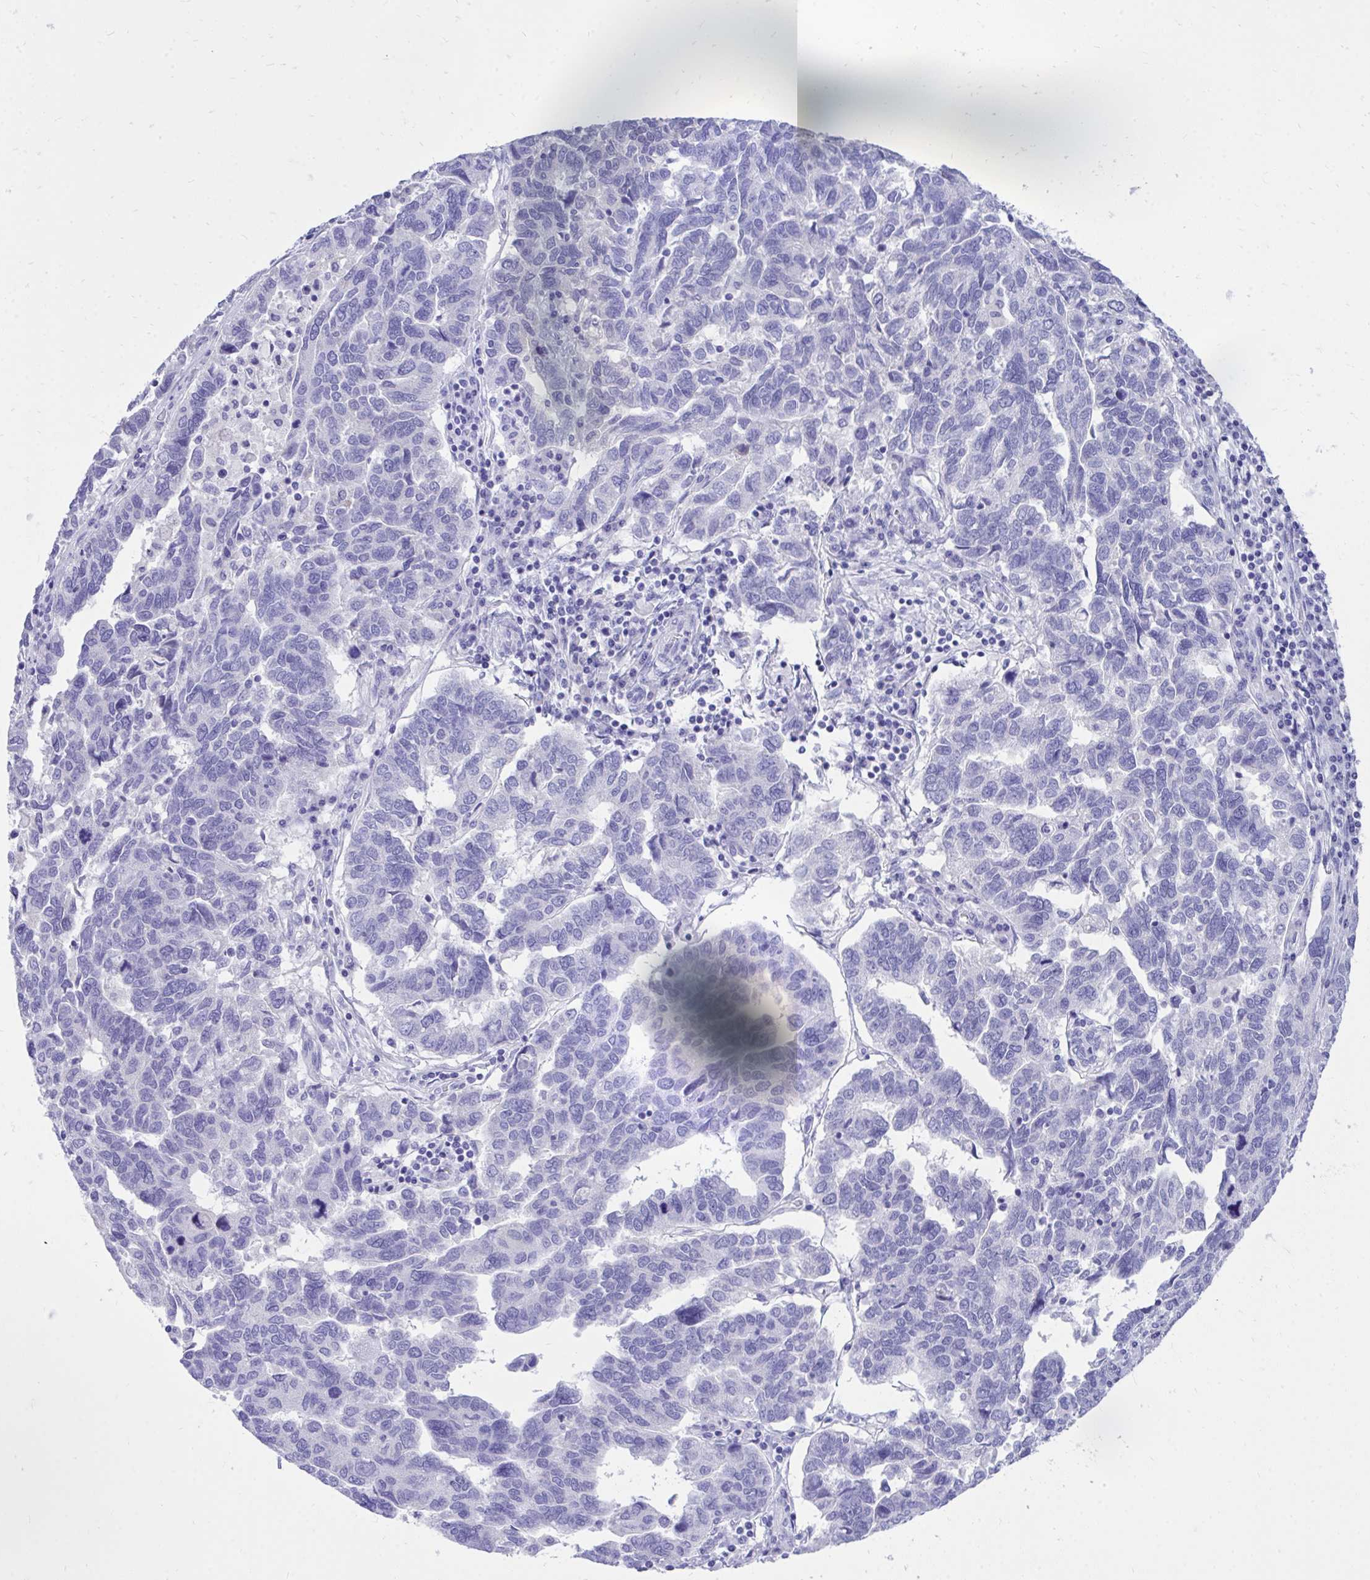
{"staining": {"intensity": "negative", "quantity": "none", "location": "none"}, "tissue": "ovarian cancer", "cell_type": "Tumor cells", "image_type": "cancer", "snomed": [{"axis": "morphology", "description": "Cystadenocarcinoma, serous, NOS"}, {"axis": "topography", "description": "Ovary"}], "caption": "High magnification brightfield microscopy of serous cystadenocarcinoma (ovarian) stained with DAB (3,3'-diaminobenzidine) (brown) and counterstained with hematoxylin (blue): tumor cells show no significant positivity. (DAB immunohistochemistry visualized using brightfield microscopy, high magnification).", "gene": "MON1A", "patient": {"sex": "female", "age": 64}}